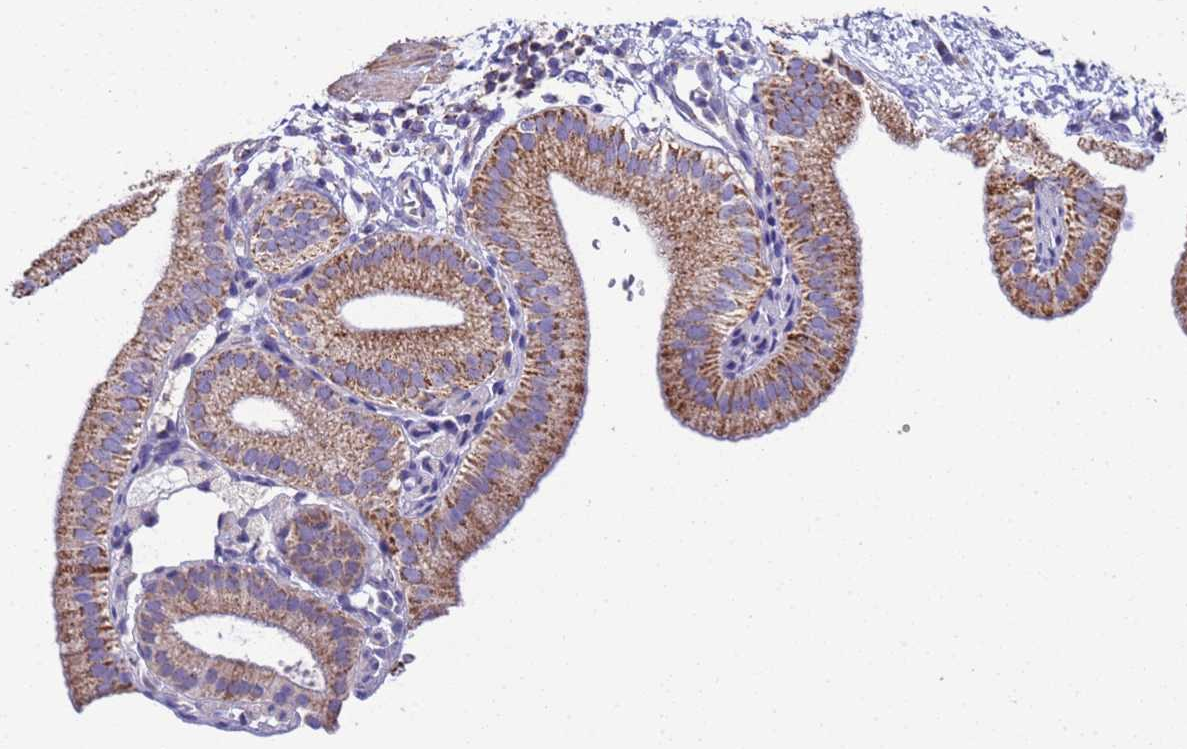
{"staining": {"intensity": "strong", "quantity": ">75%", "location": "cytoplasmic/membranous"}, "tissue": "gallbladder", "cell_type": "Glandular cells", "image_type": "normal", "snomed": [{"axis": "morphology", "description": "Normal tissue, NOS"}, {"axis": "topography", "description": "Gallbladder"}], "caption": "Glandular cells exhibit high levels of strong cytoplasmic/membranous expression in about >75% of cells in normal human gallbladder.", "gene": "RNF165", "patient": {"sex": "male", "age": 55}}